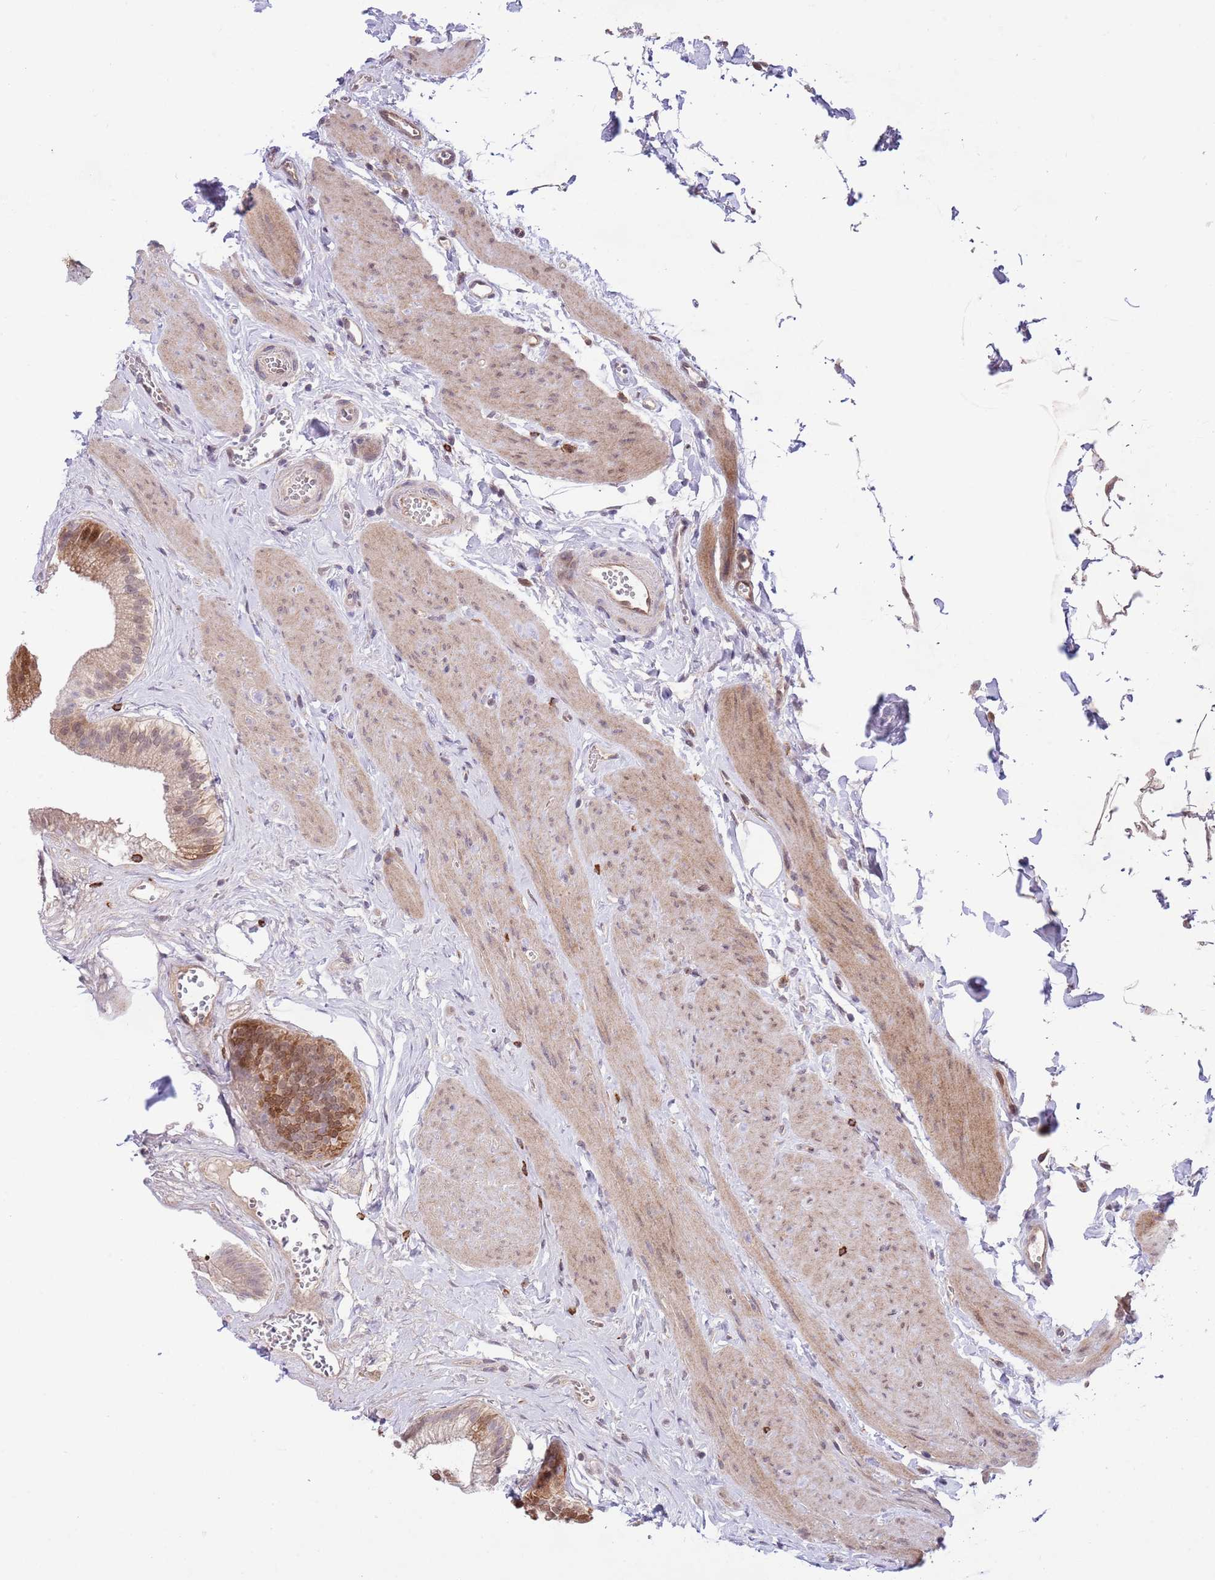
{"staining": {"intensity": "moderate", "quantity": "25%-75%", "location": "cytoplasmic/membranous,nuclear"}, "tissue": "gallbladder", "cell_type": "Glandular cells", "image_type": "normal", "snomed": [{"axis": "morphology", "description": "Normal tissue, NOS"}, {"axis": "topography", "description": "Gallbladder"}], "caption": "Protein expression analysis of normal human gallbladder reveals moderate cytoplasmic/membranous,nuclear positivity in approximately 25%-75% of glandular cells. (DAB (3,3'-diaminobenzidine) = brown stain, brightfield microscopy at high magnification).", "gene": "HDHD2", "patient": {"sex": "female", "age": 54}}